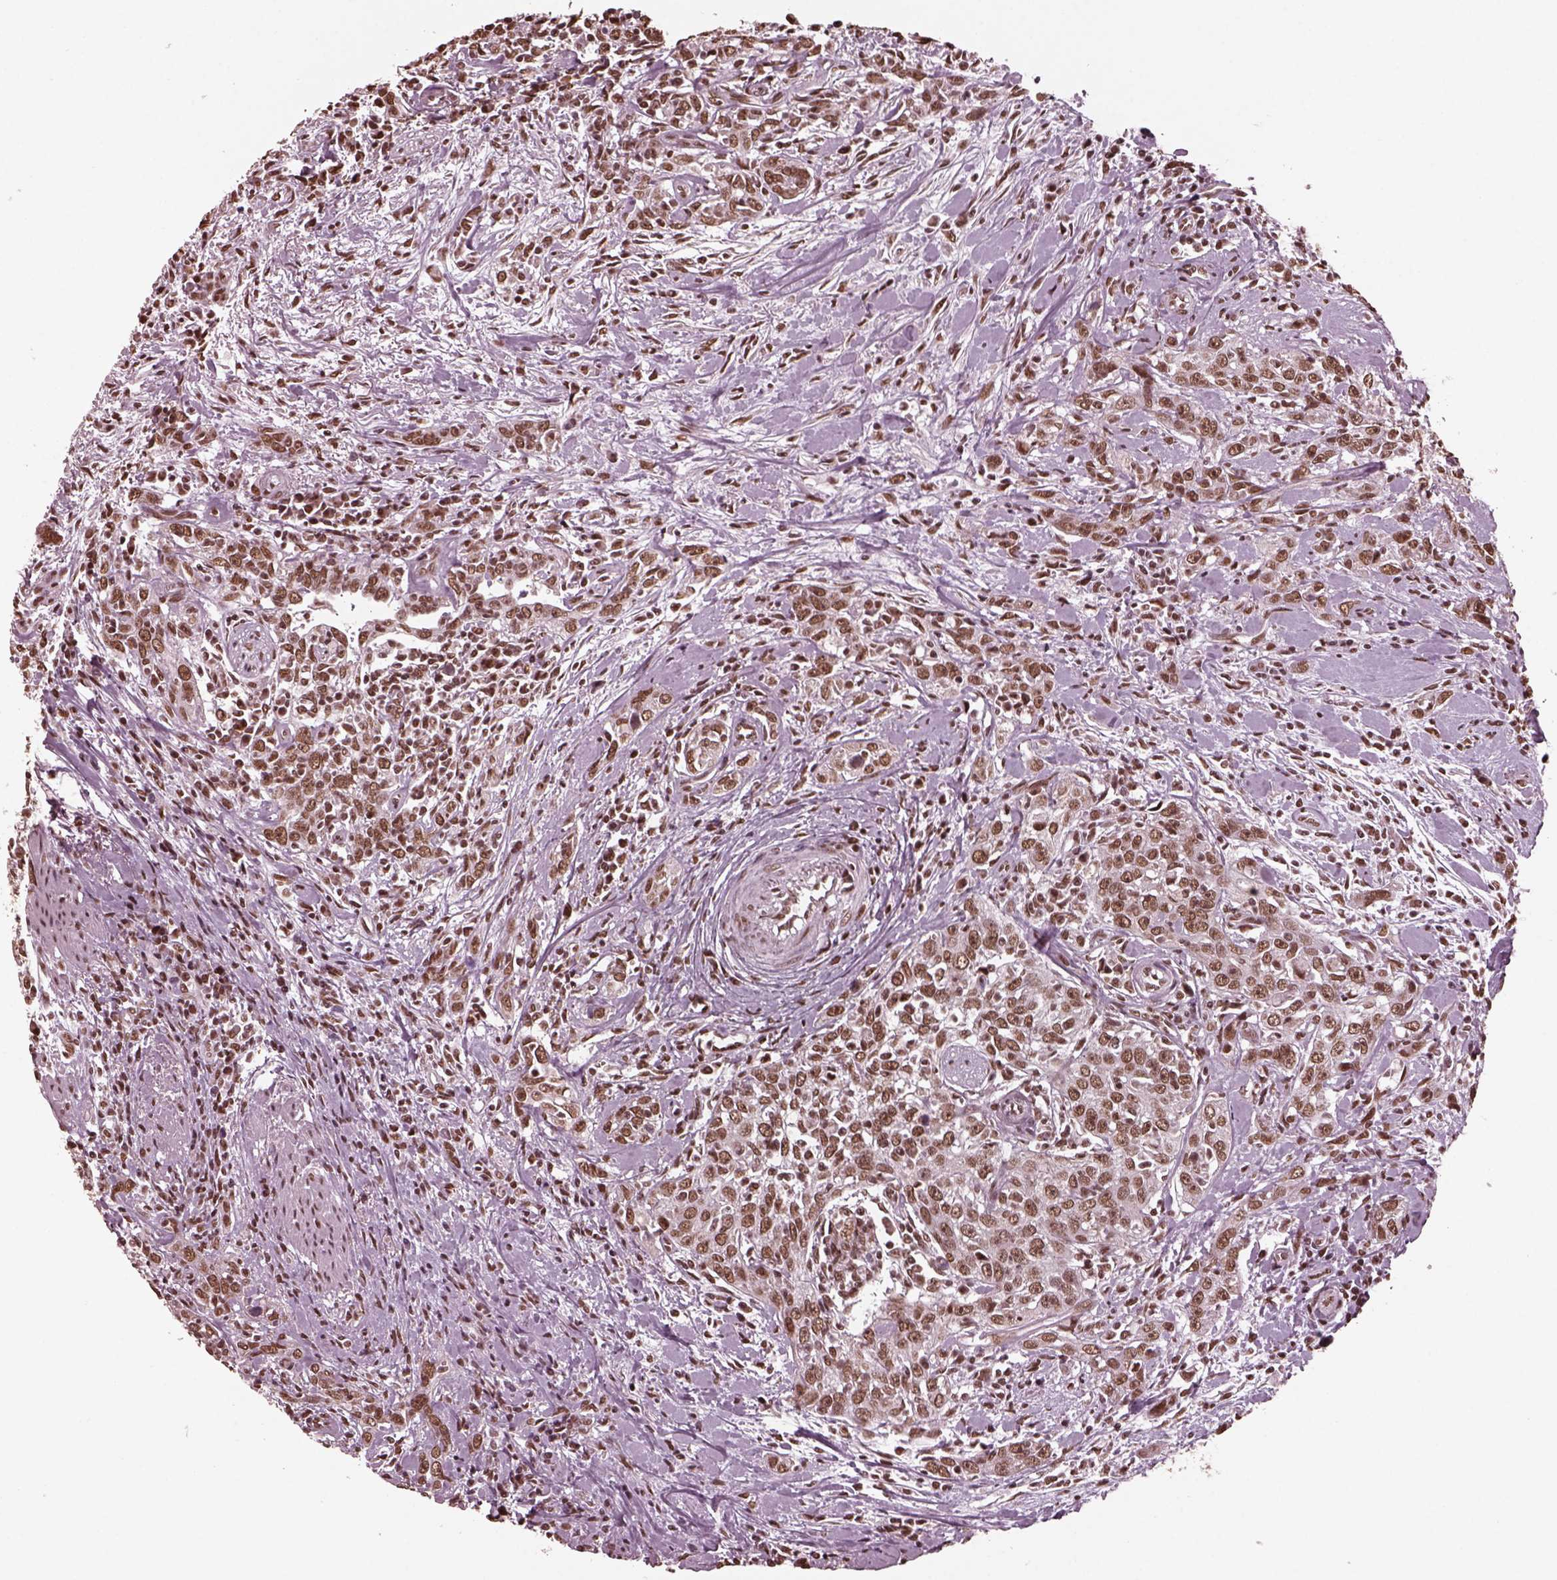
{"staining": {"intensity": "moderate", "quantity": ">75%", "location": "nuclear"}, "tissue": "urothelial cancer", "cell_type": "Tumor cells", "image_type": "cancer", "snomed": [{"axis": "morphology", "description": "Urothelial carcinoma, High grade"}, {"axis": "topography", "description": "Urinary bladder"}], "caption": "Protein expression analysis of human urothelial cancer reveals moderate nuclear expression in about >75% of tumor cells.", "gene": "NSD1", "patient": {"sex": "male", "age": 83}}